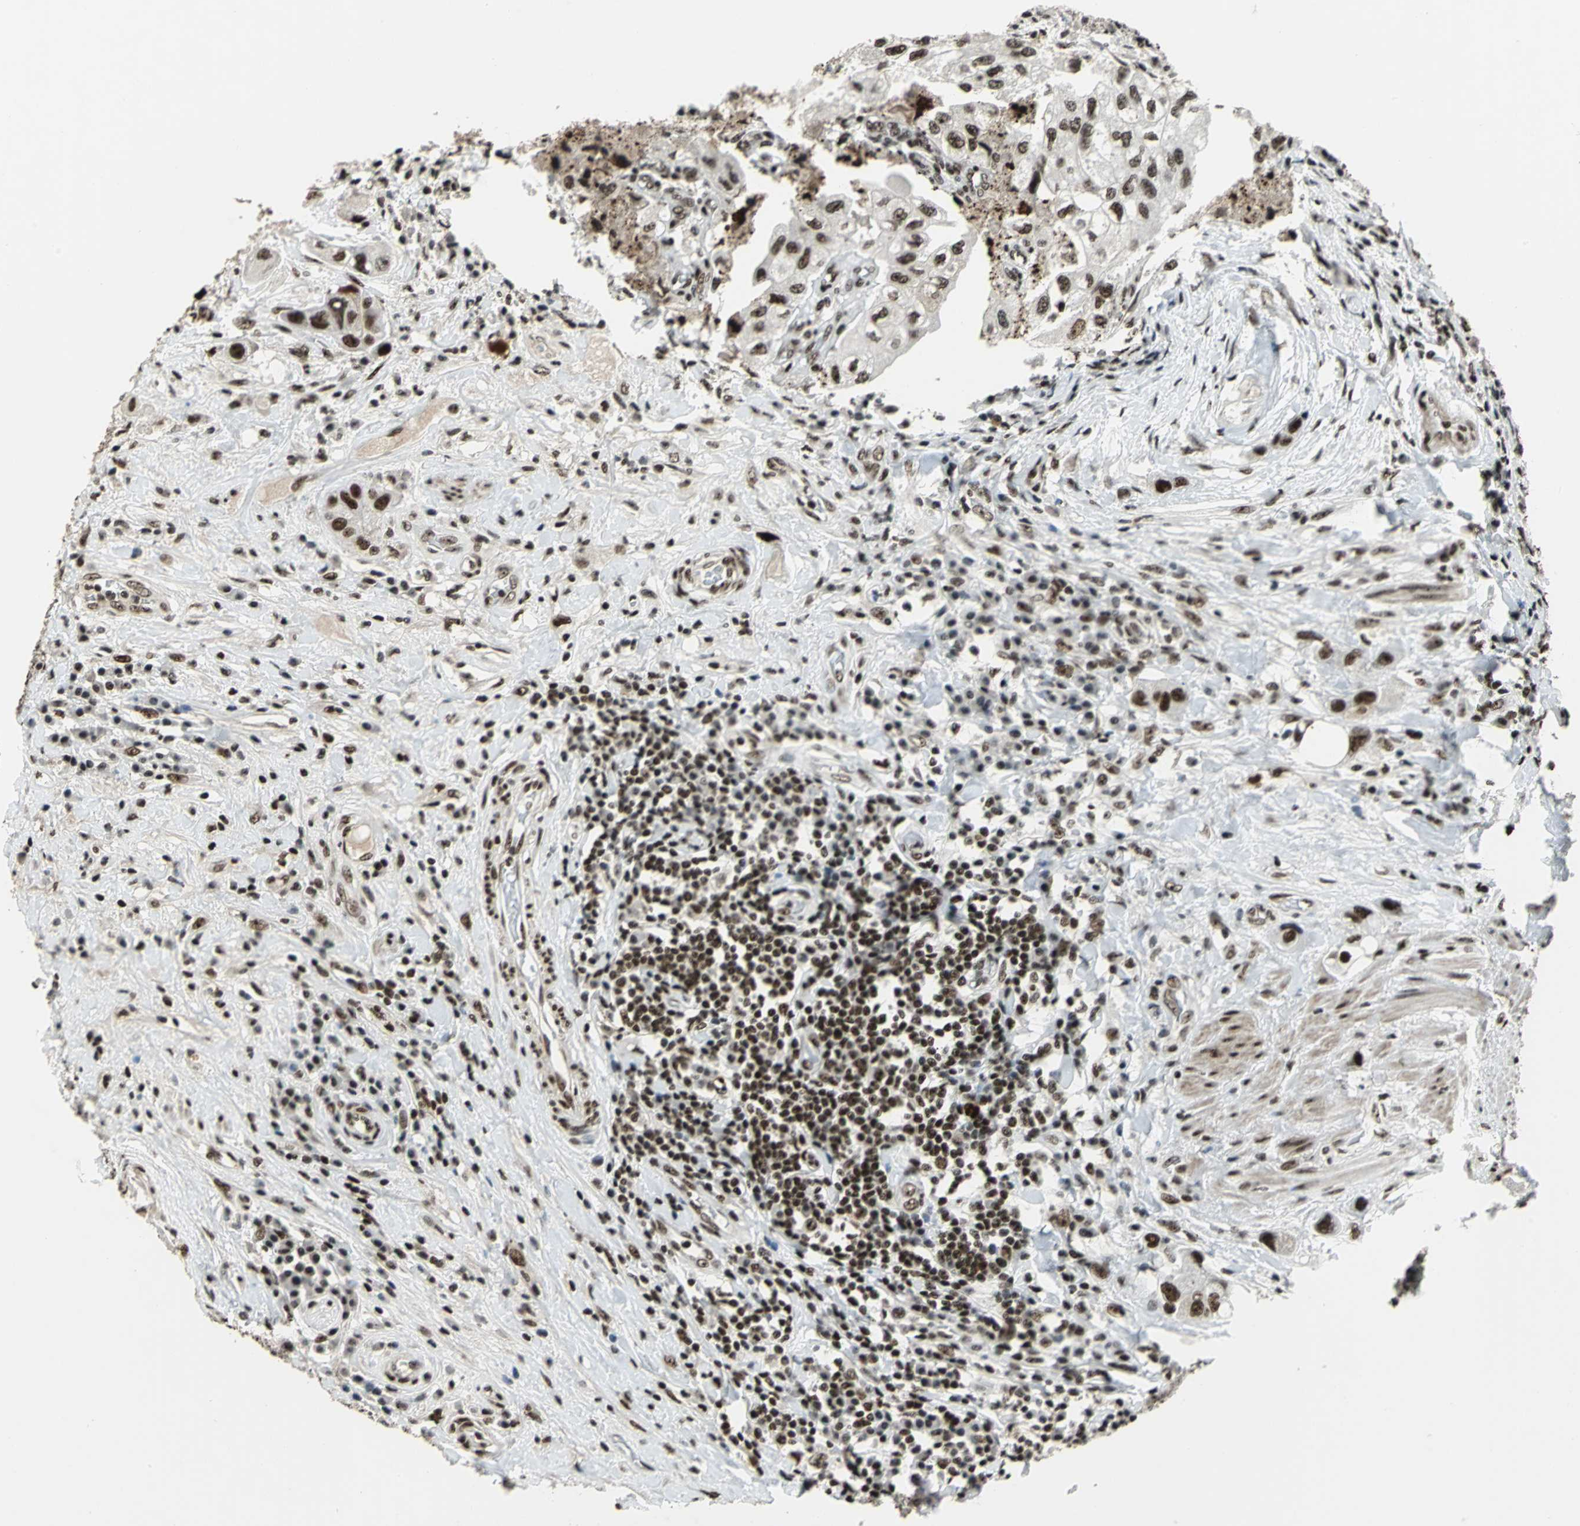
{"staining": {"intensity": "moderate", "quantity": "25%-75%", "location": "nuclear"}, "tissue": "urothelial cancer", "cell_type": "Tumor cells", "image_type": "cancer", "snomed": [{"axis": "morphology", "description": "Urothelial carcinoma, High grade"}, {"axis": "topography", "description": "Urinary bladder"}], "caption": "An immunohistochemistry (IHC) micrograph of neoplastic tissue is shown. Protein staining in brown labels moderate nuclear positivity in urothelial cancer within tumor cells.", "gene": "UBTF", "patient": {"sex": "female", "age": 64}}